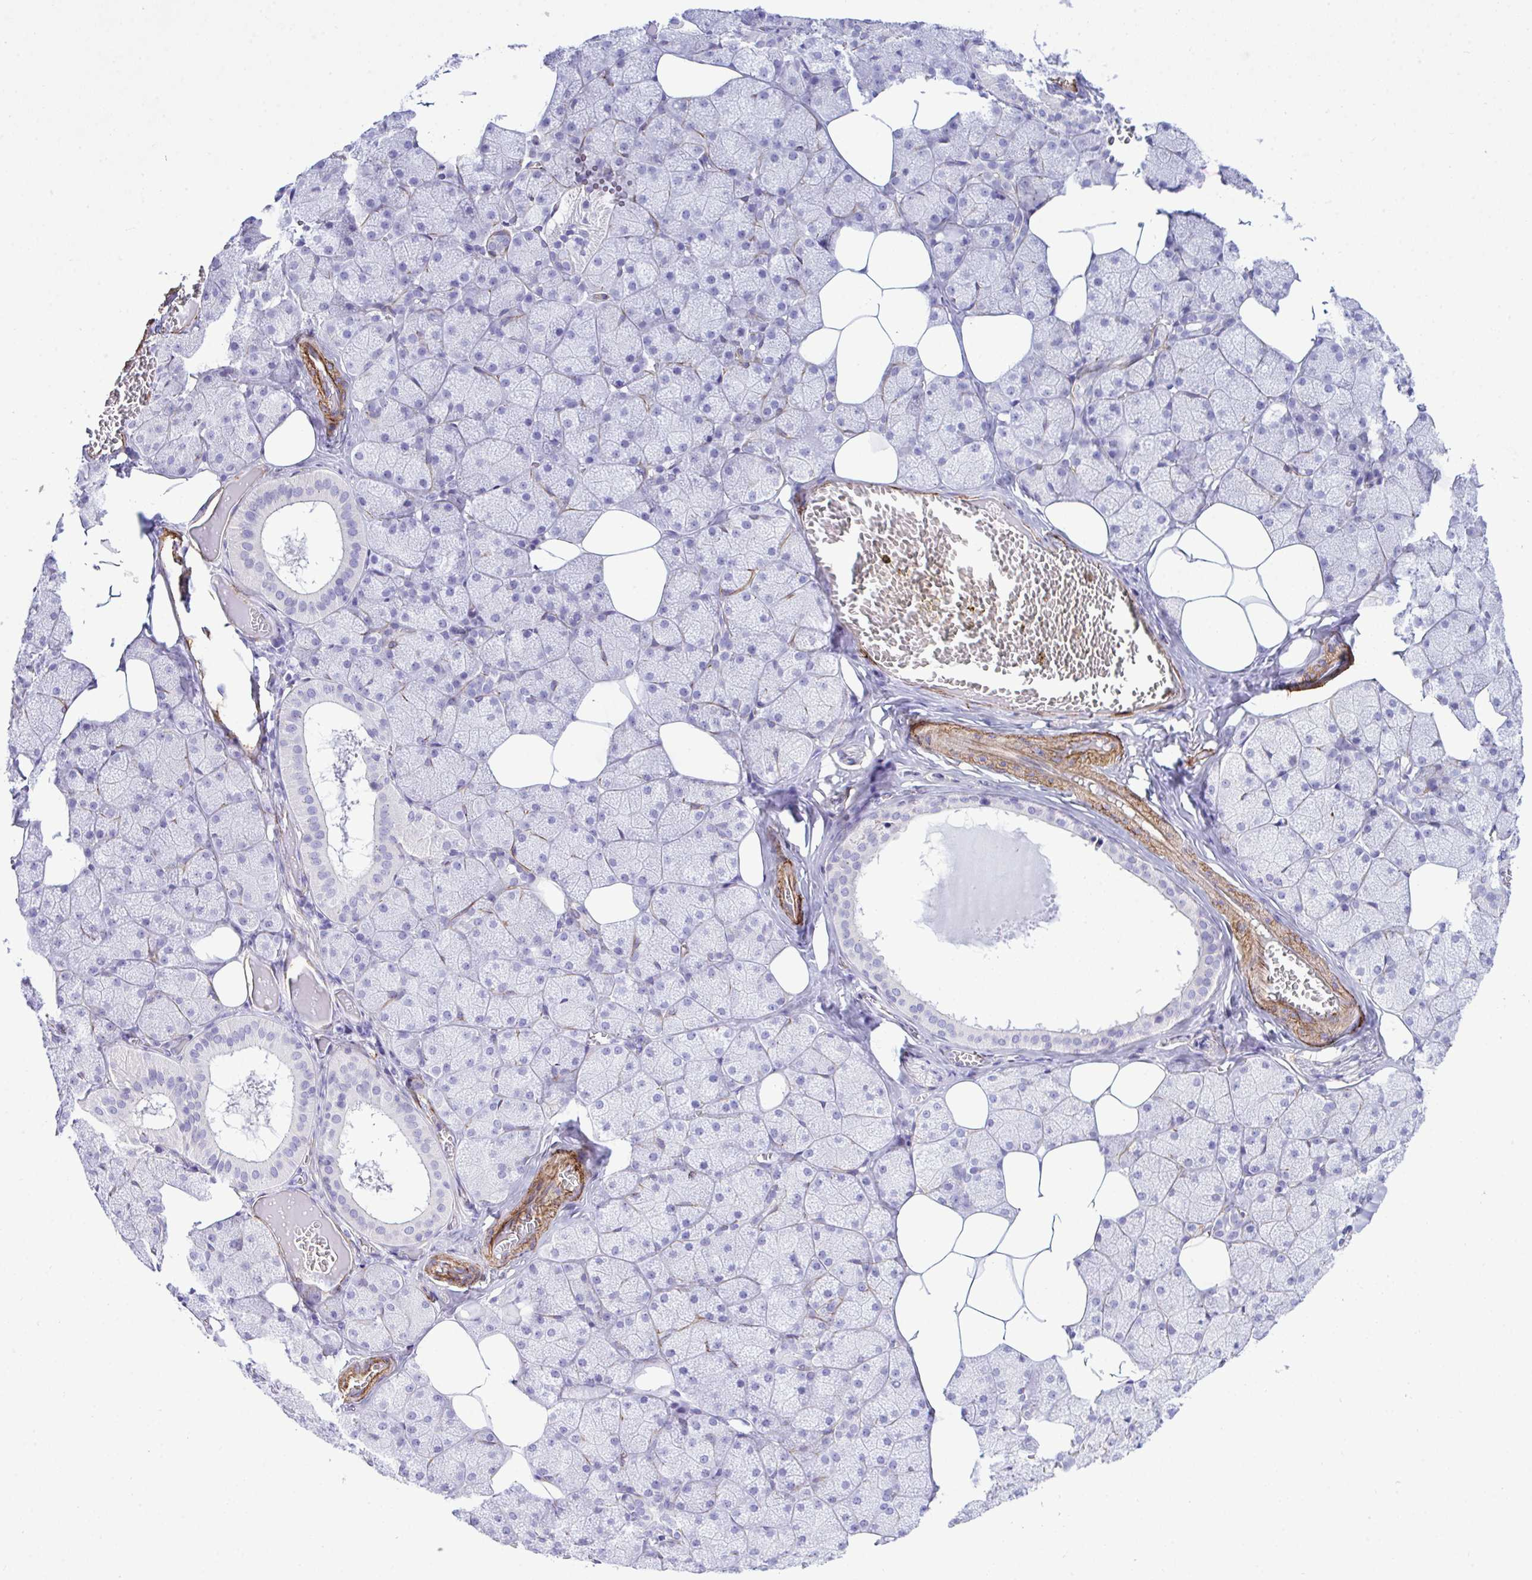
{"staining": {"intensity": "negative", "quantity": "none", "location": "none"}, "tissue": "salivary gland", "cell_type": "Glandular cells", "image_type": "normal", "snomed": [{"axis": "morphology", "description": "Normal tissue, NOS"}, {"axis": "topography", "description": "Salivary gland"}, {"axis": "topography", "description": "Peripheral nerve tissue"}], "caption": "This is an immunohistochemistry (IHC) image of benign salivary gland. There is no positivity in glandular cells.", "gene": "SYNPO2L", "patient": {"sex": "male", "age": 38}}